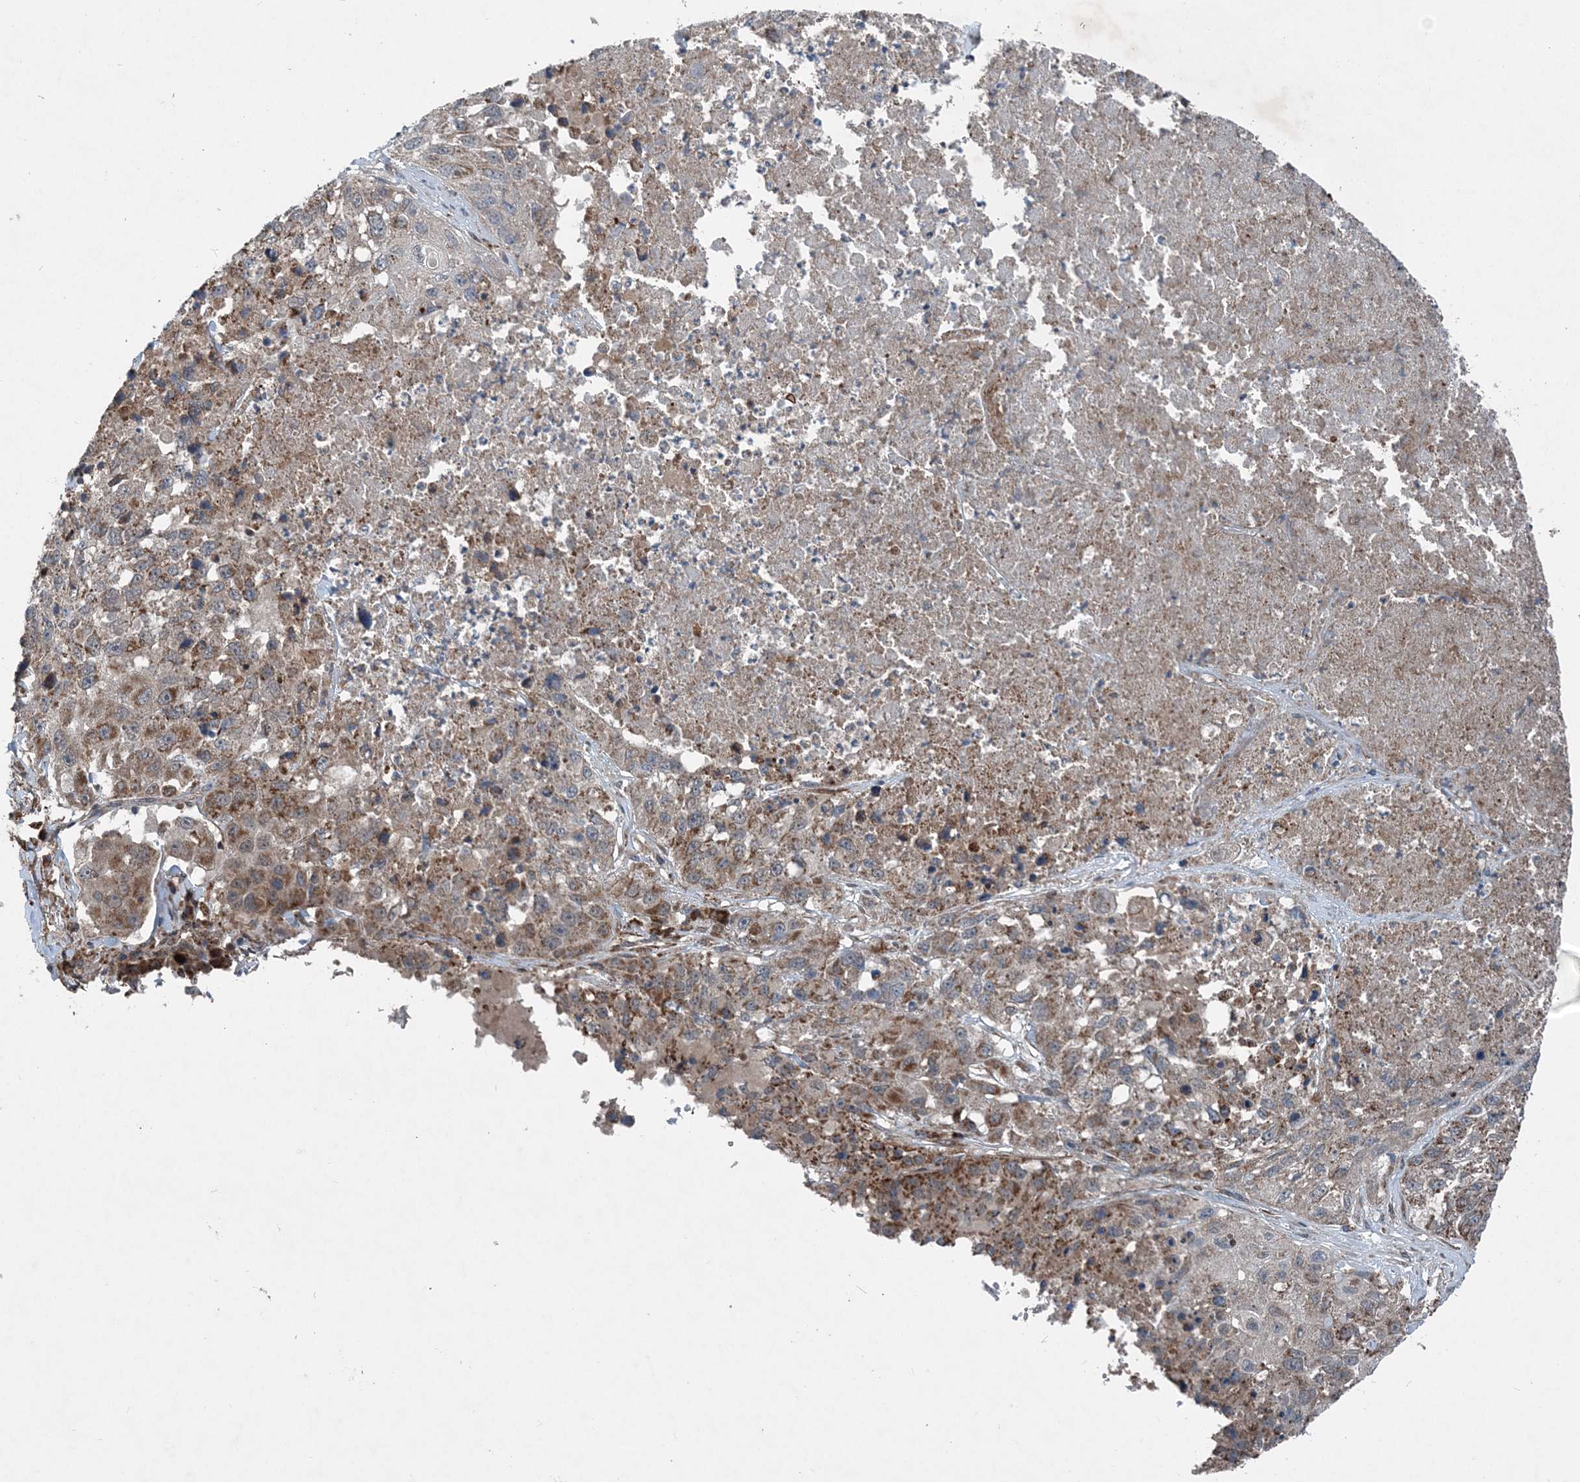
{"staining": {"intensity": "moderate", "quantity": ">75%", "location": "cytoplasmic/membranous"}, "tissue": "lung cancer", "cell_type": "Tumor cells", "image_type": "cancer", "snomed": [{"axis": "morphology", "description": "Squamous cell carcinoma, NOS"}, {"axis": "topography", "description": "Lung"}], "caption": "Brown immunohistochemical staining in human lung squamous cell carcinoma demonstrates moderate cytoplasmic/membranous expression in approximately >75% of tumor cells. The staining was performed using DAB (3,3'-diaminobenzidine), with brown indicating positive protein expression. Nuclei are stained blue with hematoxylin.", "gene": "NDUFA2", "patient": {"sex": "male", "age": 61}}